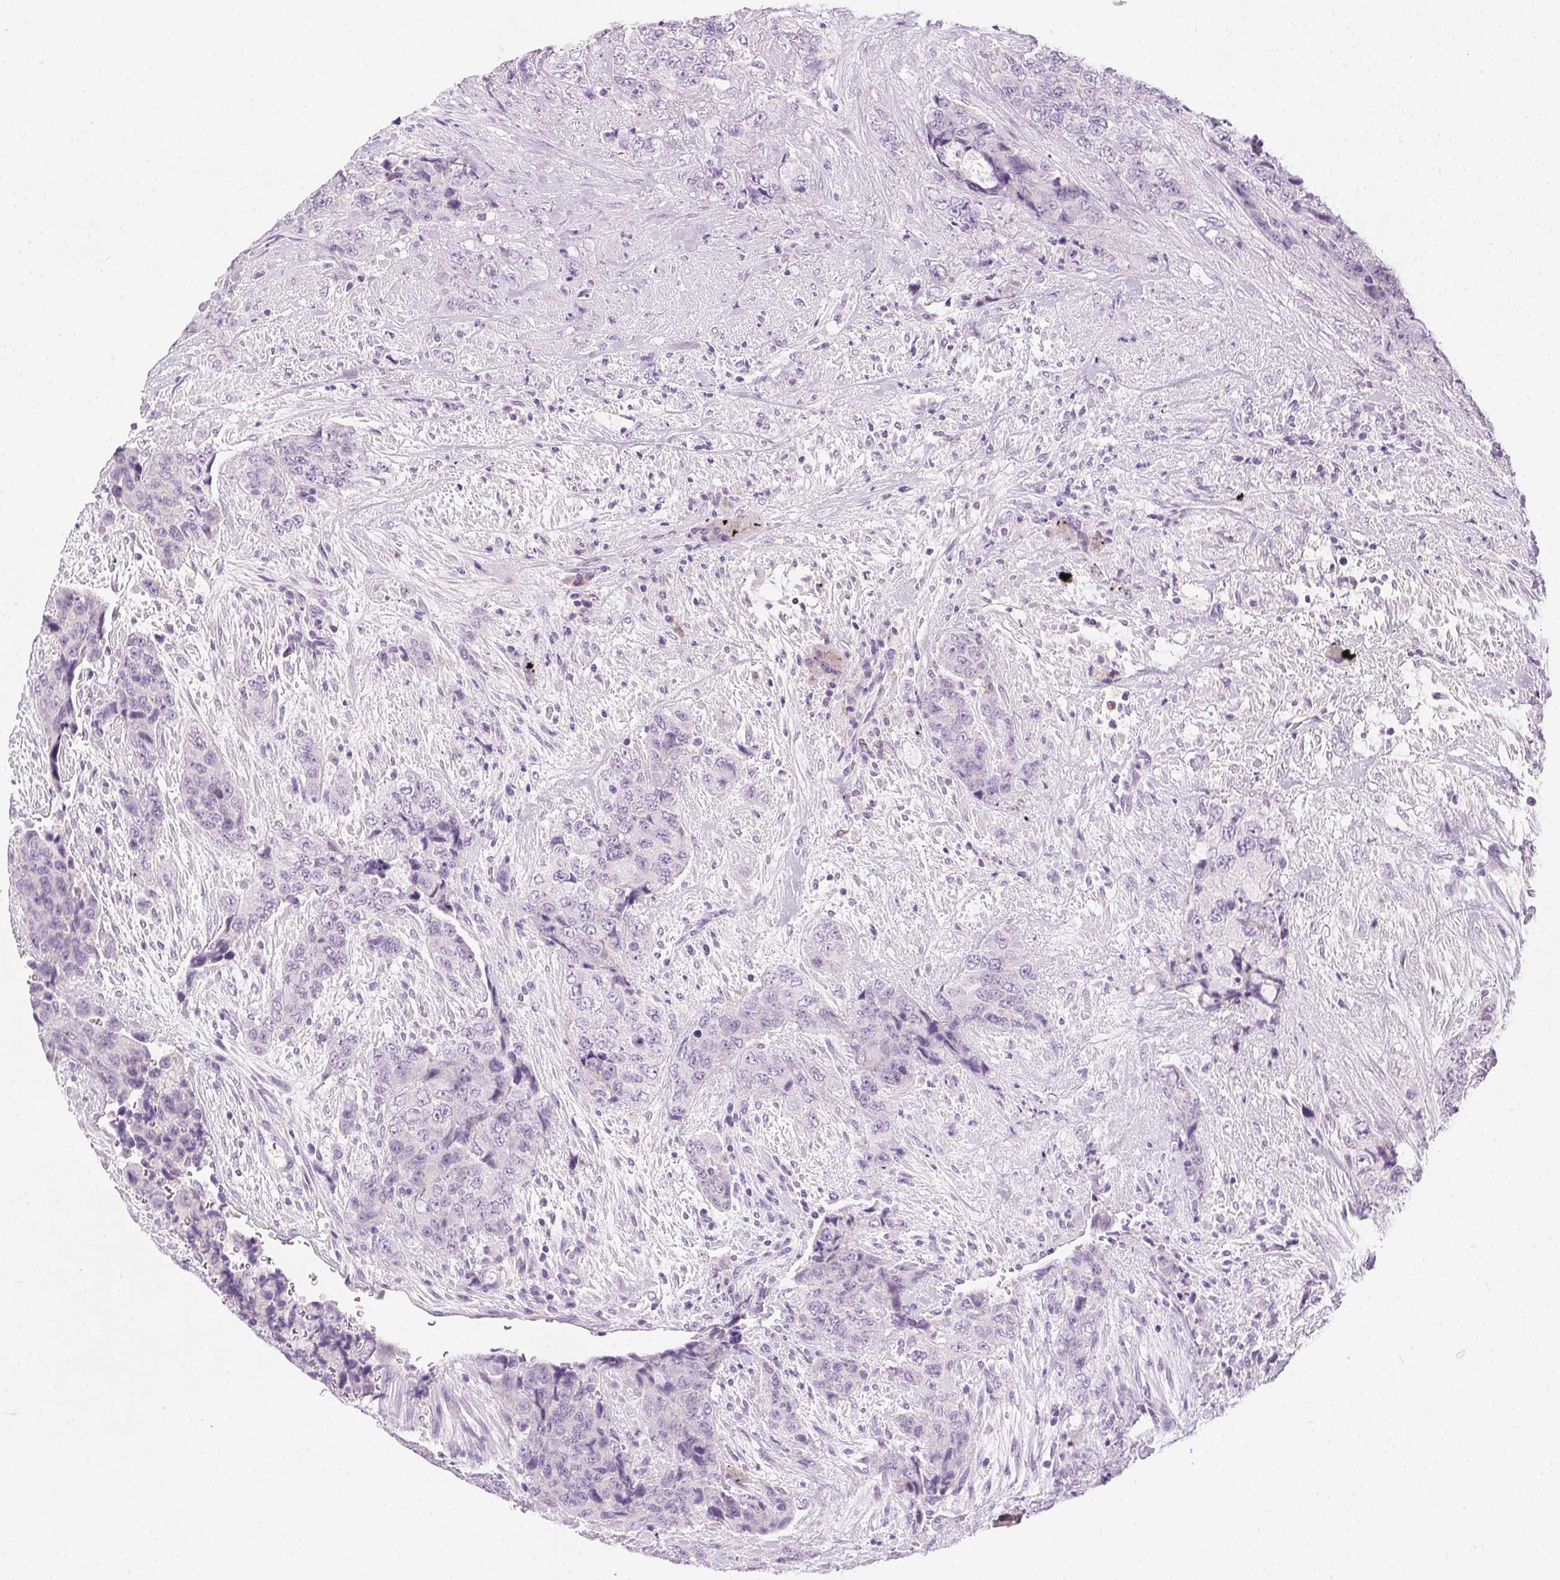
{"staining": {"intensity": "negative", "quantity": "none", "location": "none"}, "tissue": "urothelial cancer", "cell_type": "Tumor cells", "image_type": "cancer", "snomed": [{"axis": "morphology", "description": "Urothelial carcinoma, High grade"}, {"axis": "topography", "description": "Urinary bladder"}], "caption": "This is an immunohistochemistry (IHC) photomicrograph of human urothelial cancer. There is no staining in tumor cells.", "gene": "C20orf85", "patient": {"sex": "female", "age": 78}}